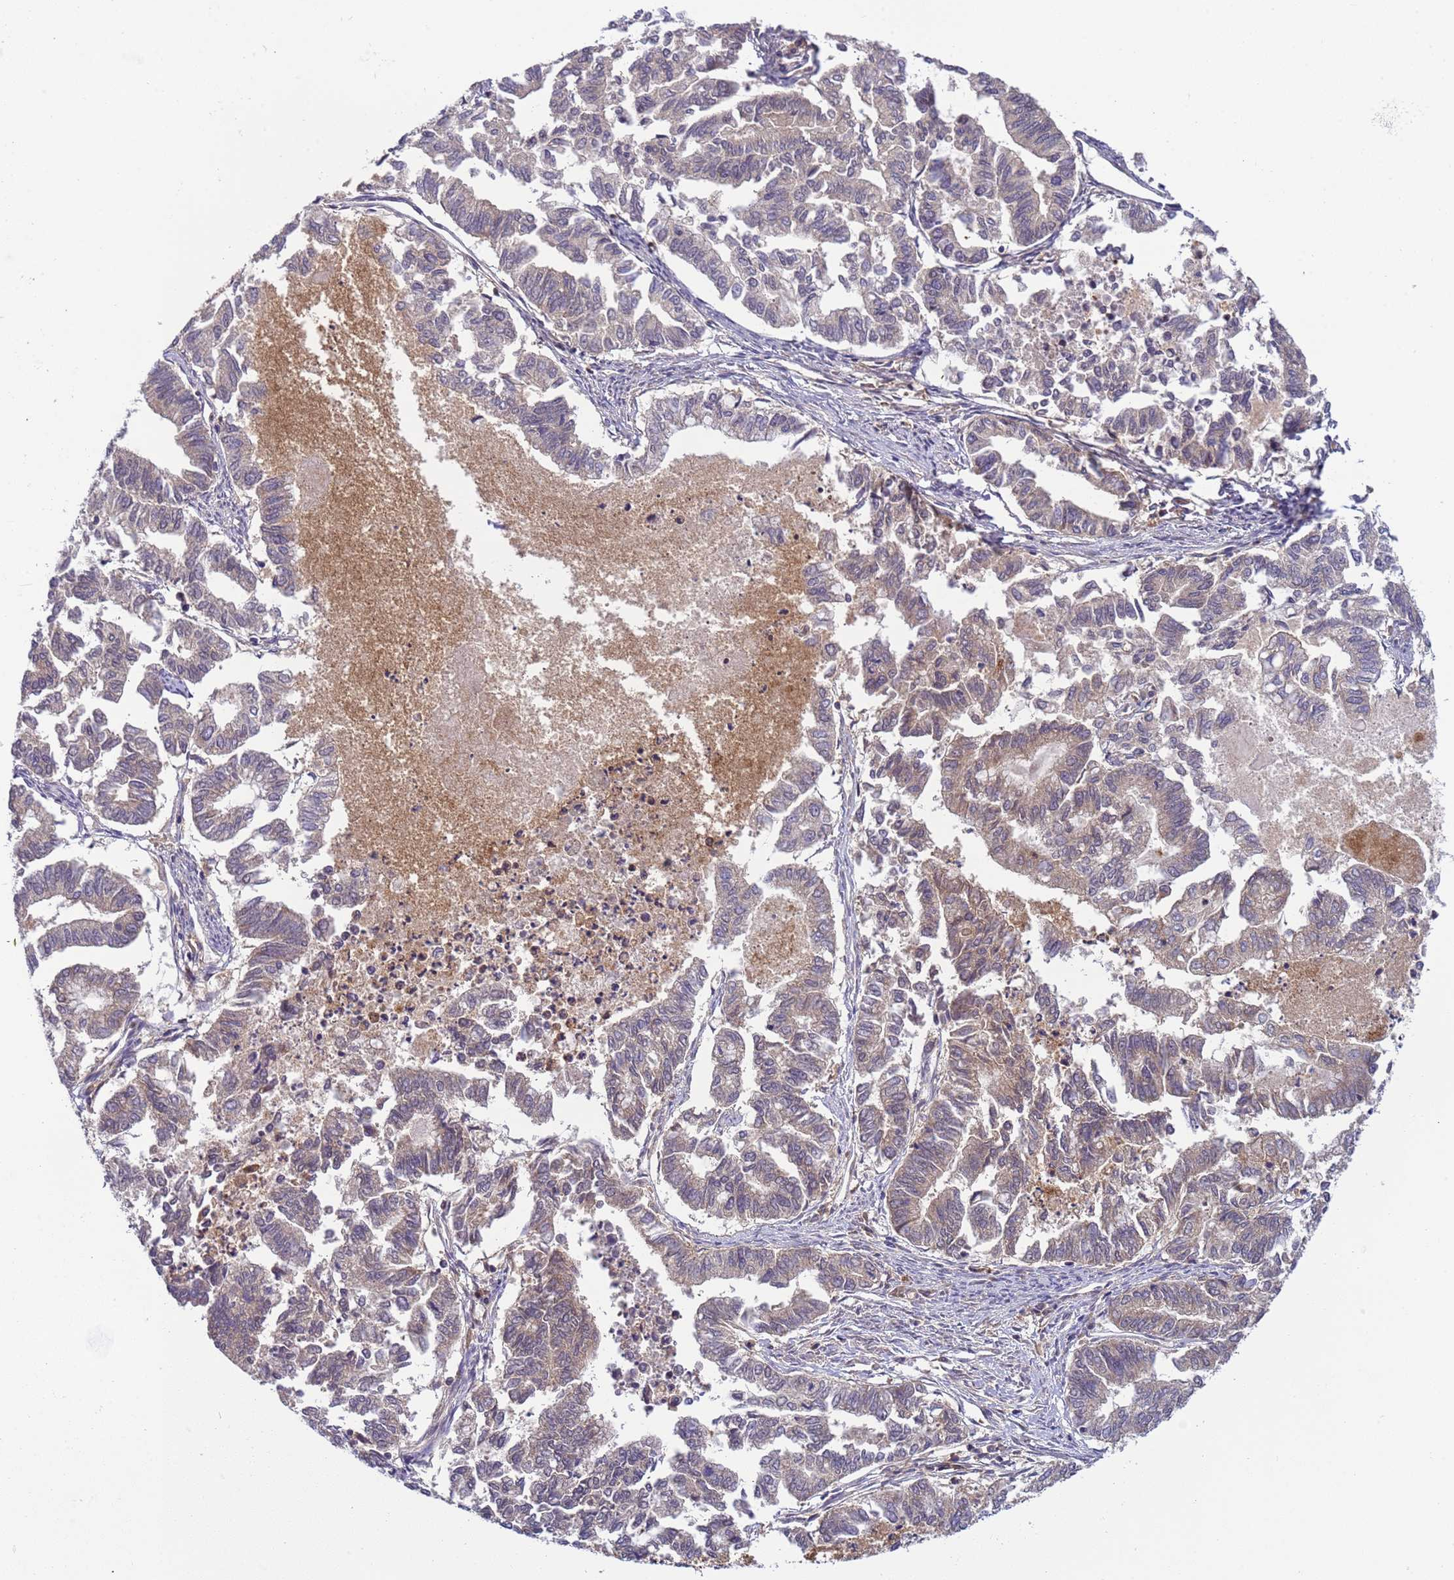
{"staining": {"intensity": "weak", "quantity": "<25%", "location": "cytoplasmic/membranous"}, "tissue": "endometrial cancer", "cell_type": "Tumor cells", "image_type": "cancer", "snomed": [{"axis": "morphology", "description": "Adenocarcinoma, NOS"}, {"axis": "topography", "description": "Endometrium"}], "caption": "A histopathology image of human endometrial adenocarcinoma is negative for staining in tumor cells.", "gene": "CD53", "patient": {"sex": "female", "age": 79}}